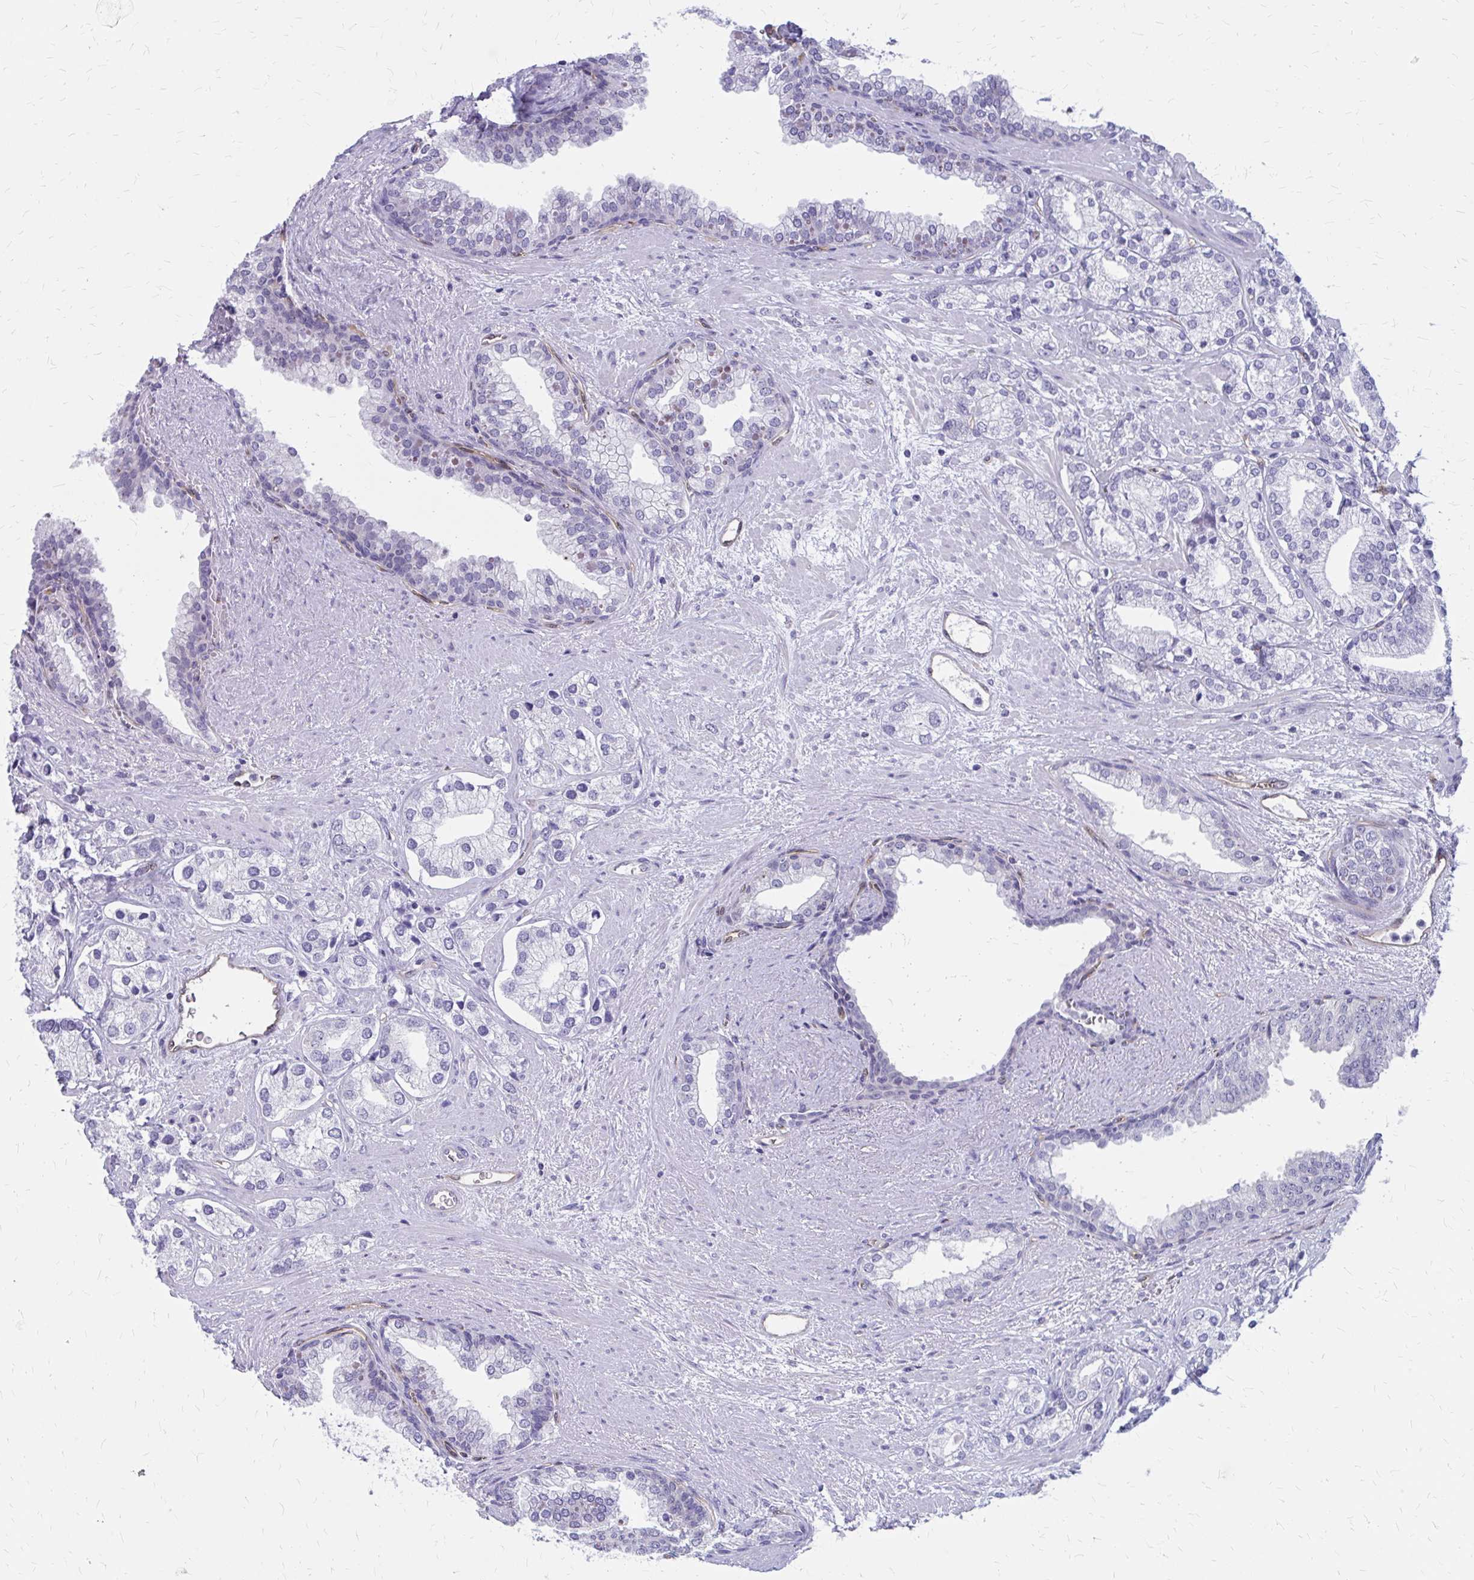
{"staining": {"intensity": "negative", "quantity": "none", "location": "none"}, "tissue": "prostate cancer", "cell_type": "Tumor cells", "image_type": "cancer", "snomed": [{"axis": "morphology", "description": "Adenocarcinoma, High grade"}, {"axis": "topography", "description": "Prostate"}], "caption": "Human prostate cancer stained for a protein using immunohistochemistry exhibits no expression in tumor cells.", "gene": "CLIC2", "patient": {"sex": "male", "age": 58}}